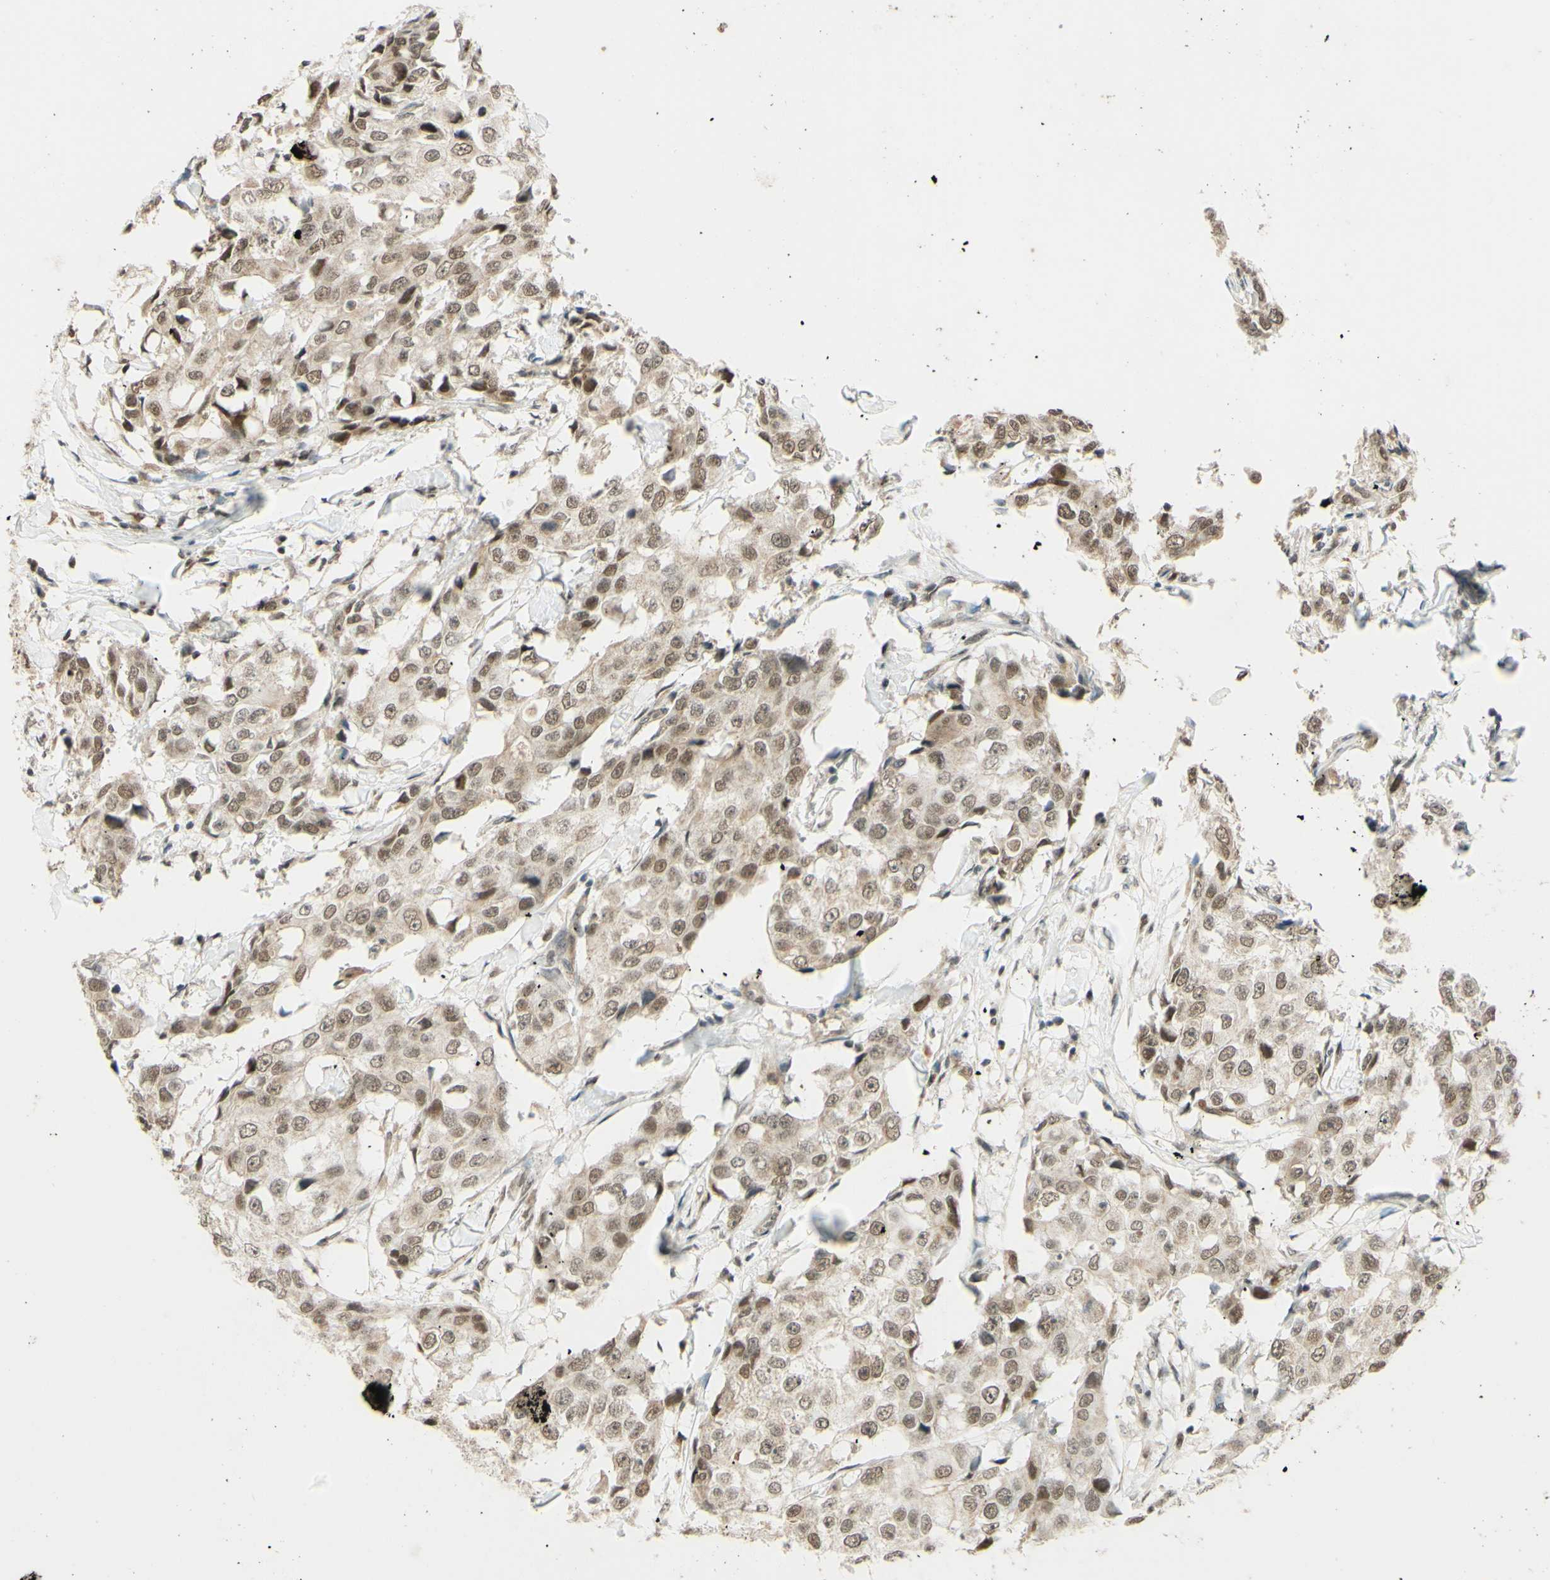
{"staining": {"intensity": "moderate", "quantity": ">75%", "location": "nuclear"}, "tissue": "breast cancer", "cell_type": "Tumor cells", "image_type": "cancer", "snomed": [{"axis": "morphology", "description": "Duct carcinoma"}, {"axis": "topography", "description": "Breast"}], "caption": "About >75% of tumor cells in human breast cancer (invasive ductal carcinoma) display moderate nuclear protein expression as visualized by brown immunohistochemical staining.", "gene": "SMARCB1", "patient": {"sex": "female", "age": 27}}